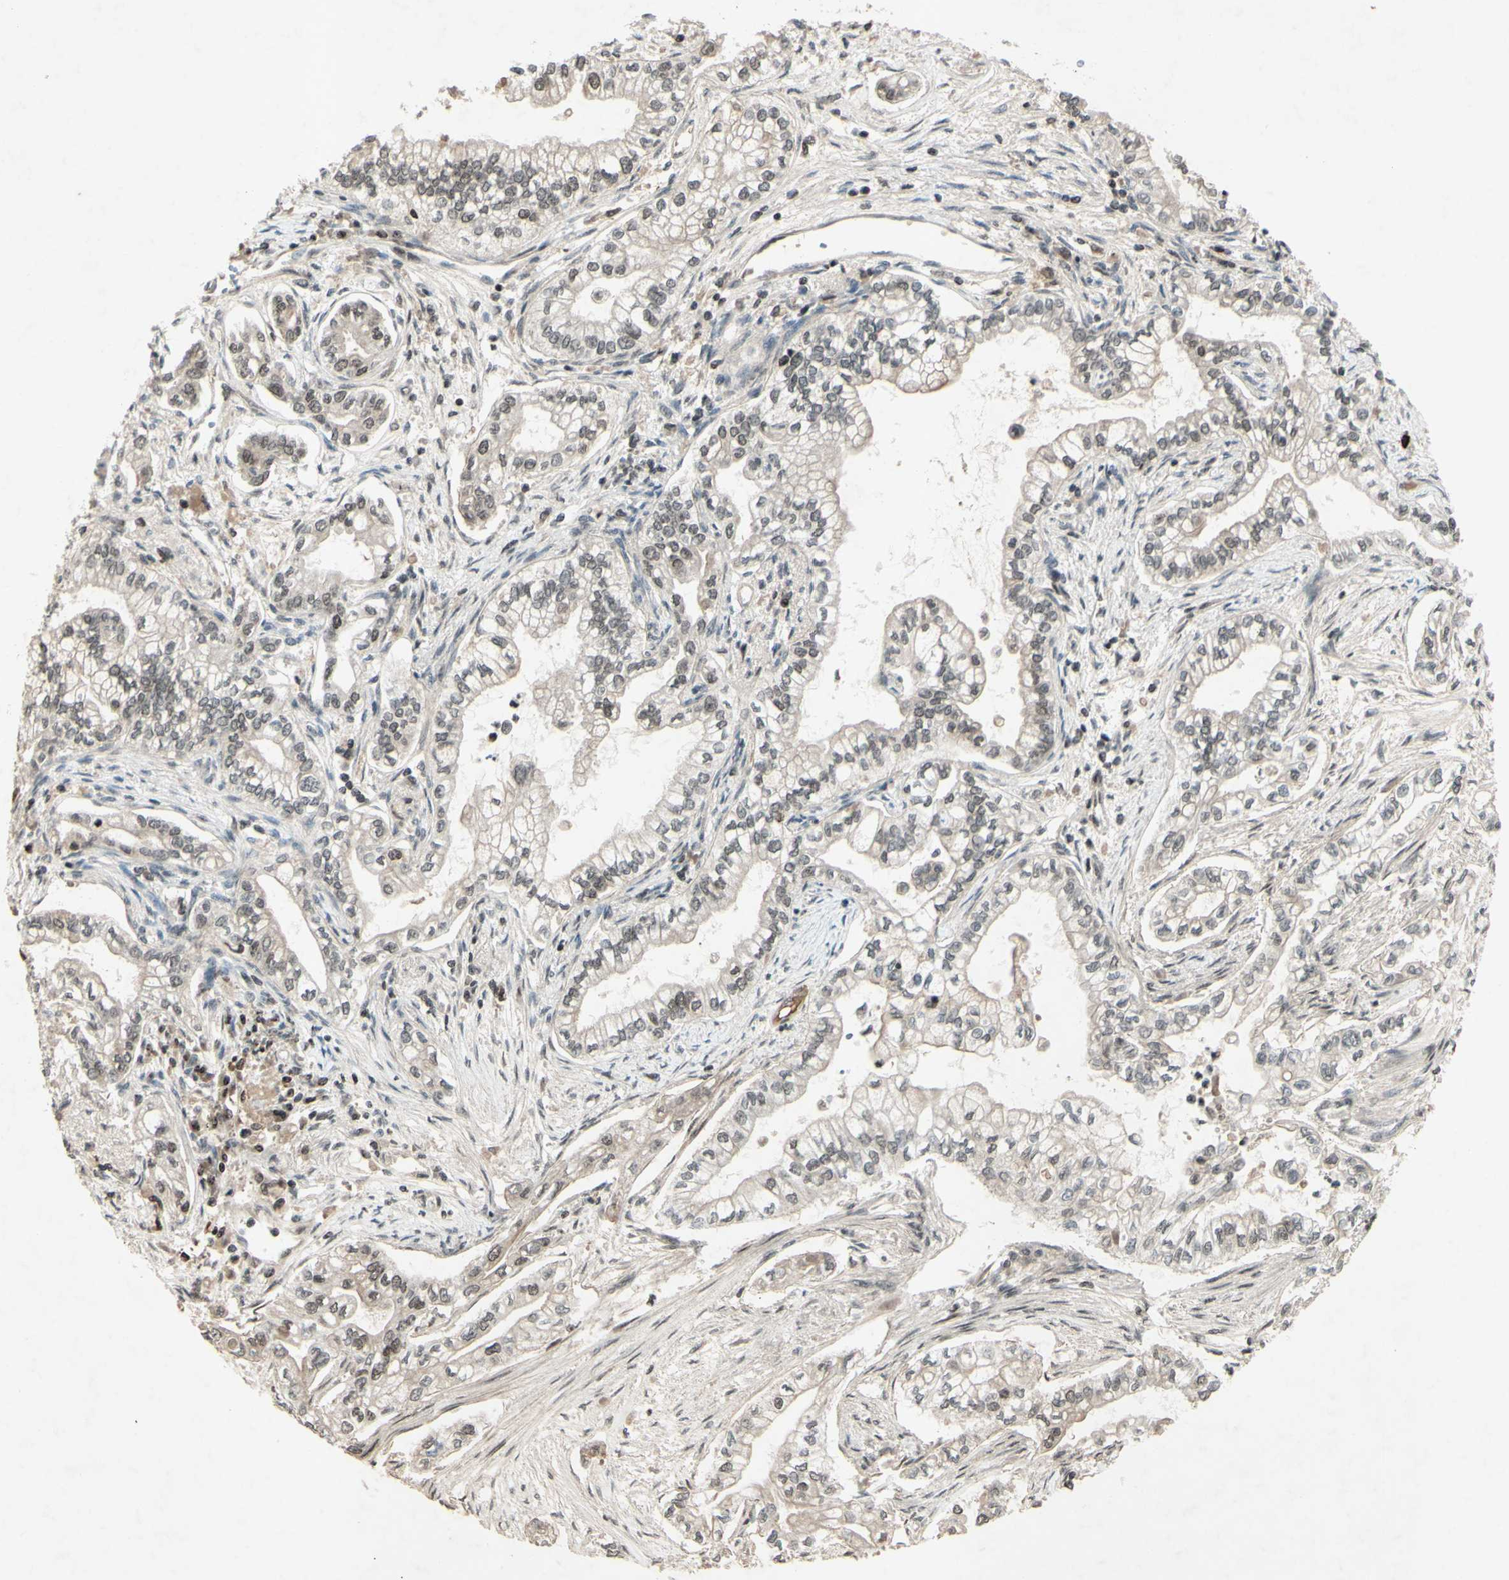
{"staining": {"intensity": "moderate", "quantity": "25%-75%", "location": "nuclear"}, "tissue": "pancreatic cancer", "cell_type": "Tumor cells", "image_type": "cancer", "snomed": [{"axis": "morphology", "description": "Normal tissue, NOS"}, {"axis": "topography", "description": "Pancreas"}], "caption": "Human pancreatic cancer stained with a brown dye demonstrates moderate nuclear positive staining in approximately 25%-75% of tumor cells.", "gene": "SNW1", "patient": {"sex": "male", "age": 42}}